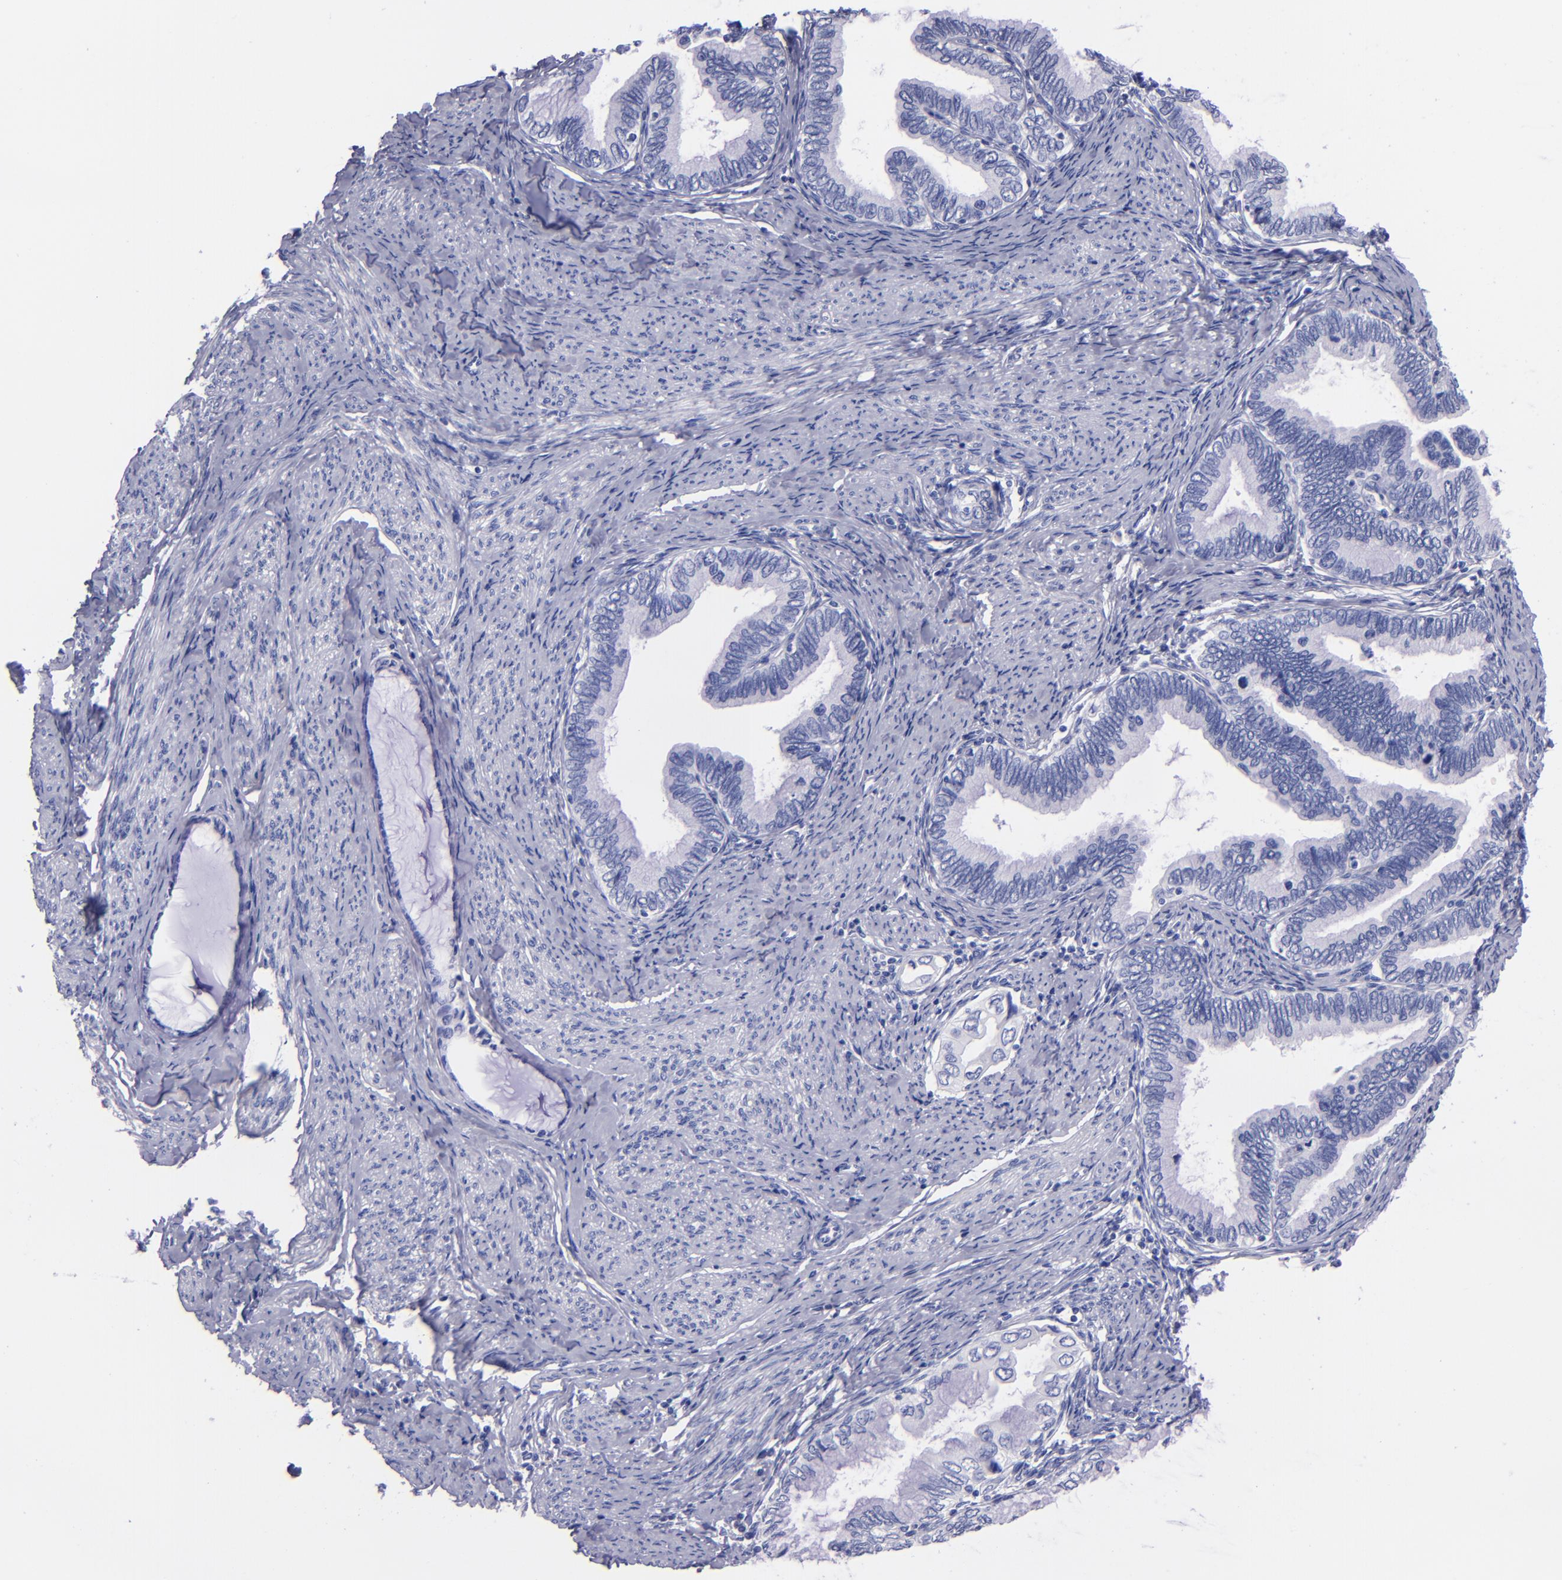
{"staining": {"intensity": "negative", "quantity": "none", "location": "none"}, "tissue": "cervical cancer", "cell_type": "Tumor cells", "image_type": "cancer", "snomed": [{"axis": "morphology", "description": "Adenocarcinoma, NOS"}, {"axis": "topography", "description": "Cervix"}], "caption": "This micrograph is of cervical adenocarcinoma stained with immunohistochemistry (IHC) to label a protein in brown with the nuclei are counter-stained blue. There is no expression in tumor cells.", "gene": "CR1", "patient": {"sex": "female", "age": 49}}